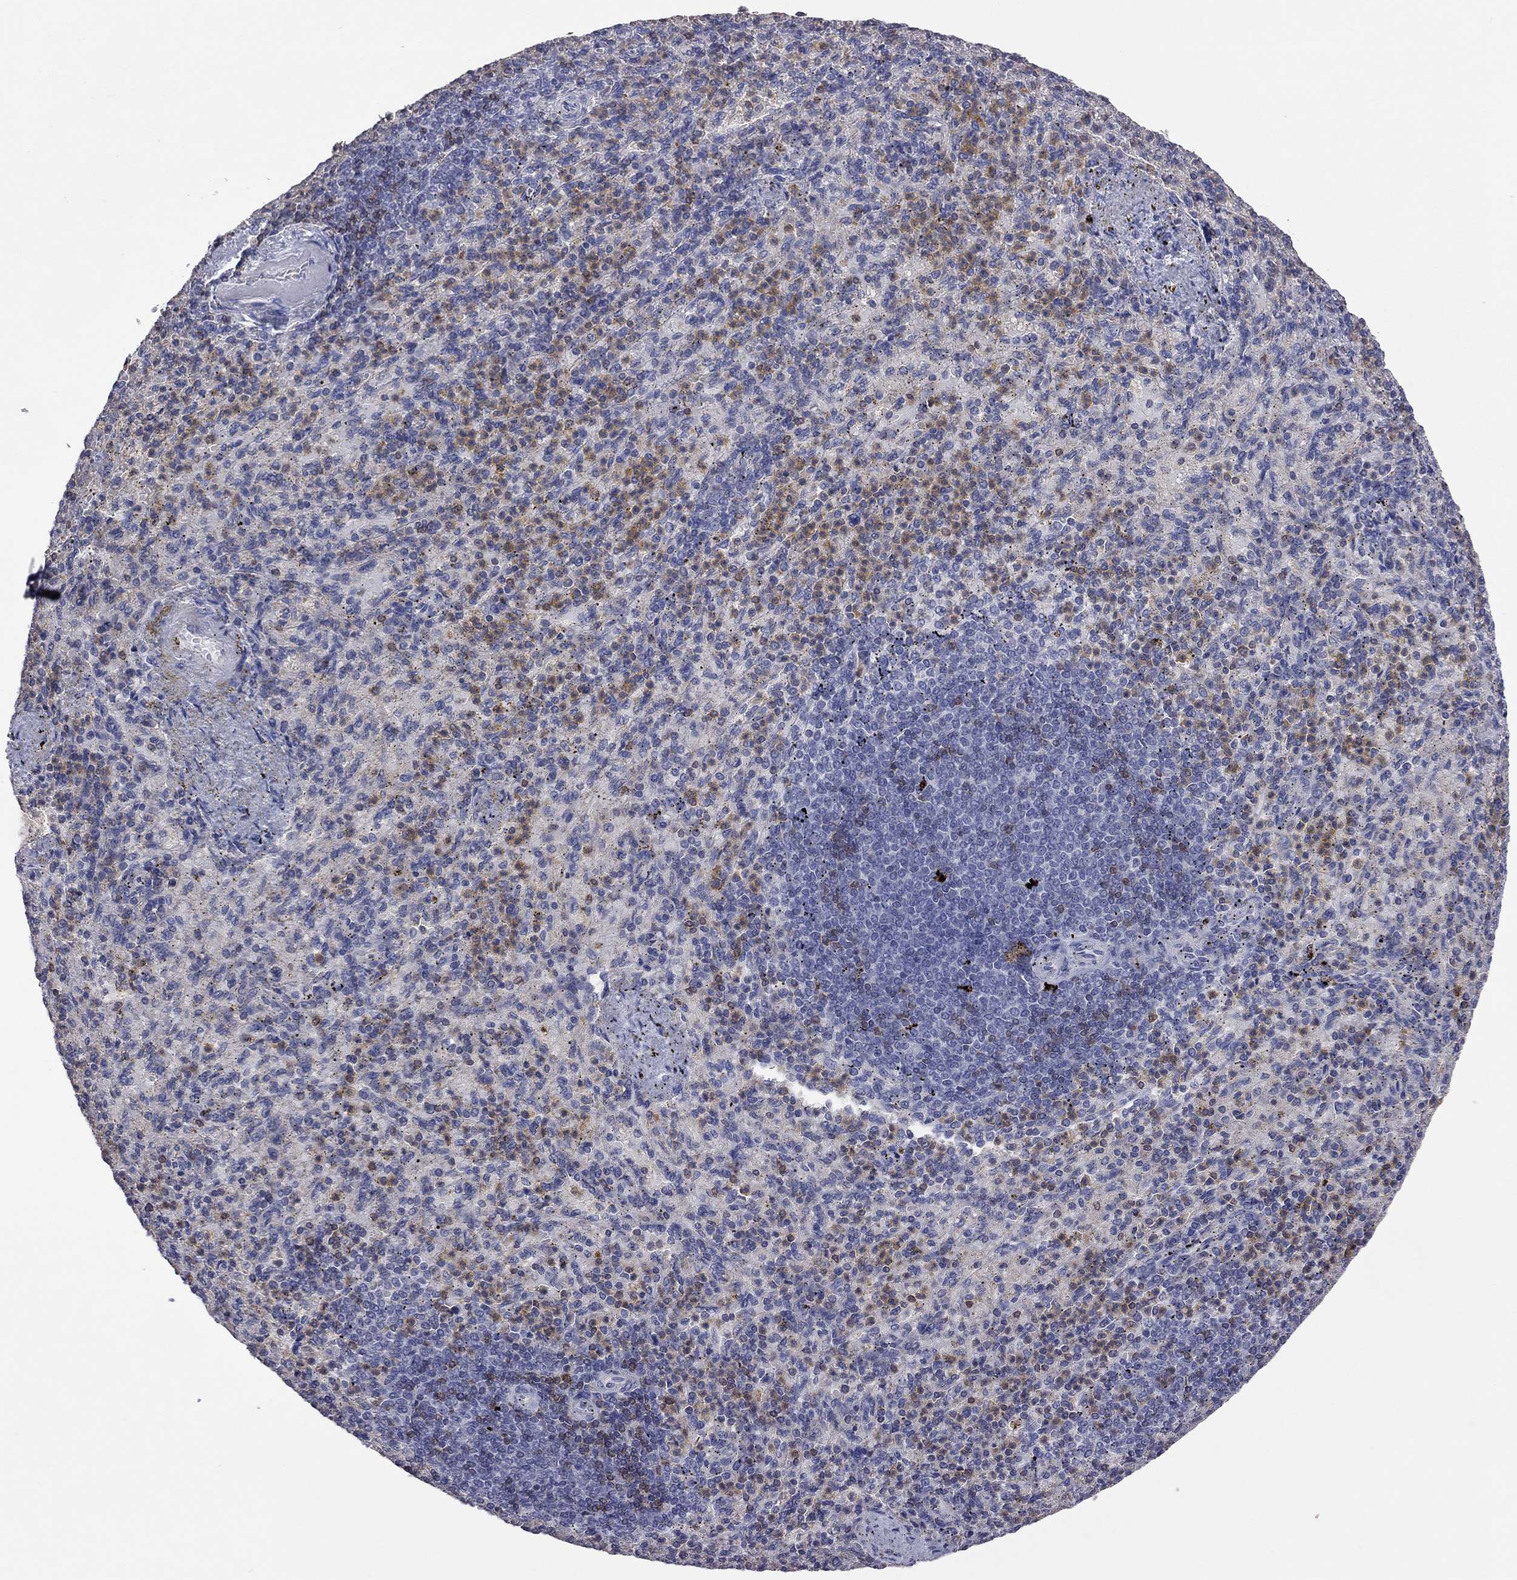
{"staining": {"intensity": "moderate", "quantity": "25%-75%", "location": "cytoplasmic/membranous"}, "tissue": "spleen", "cell_type": "Cells in red pulp", "image_type": "normal", "snomed": [{"axis": "morphology", "description": "Normal tissue, NOS"}, {"axis": "topography", "description": "Spleen"}], "caption": "Cells in red pulp reveal medium levels of moderate cytoplasmic/membranous staining in approximately 25%-75% of cells in unremarkable human spleen.", "gene": "ENSG00000288520", "patient": {"sex": "female", "age": 74}}